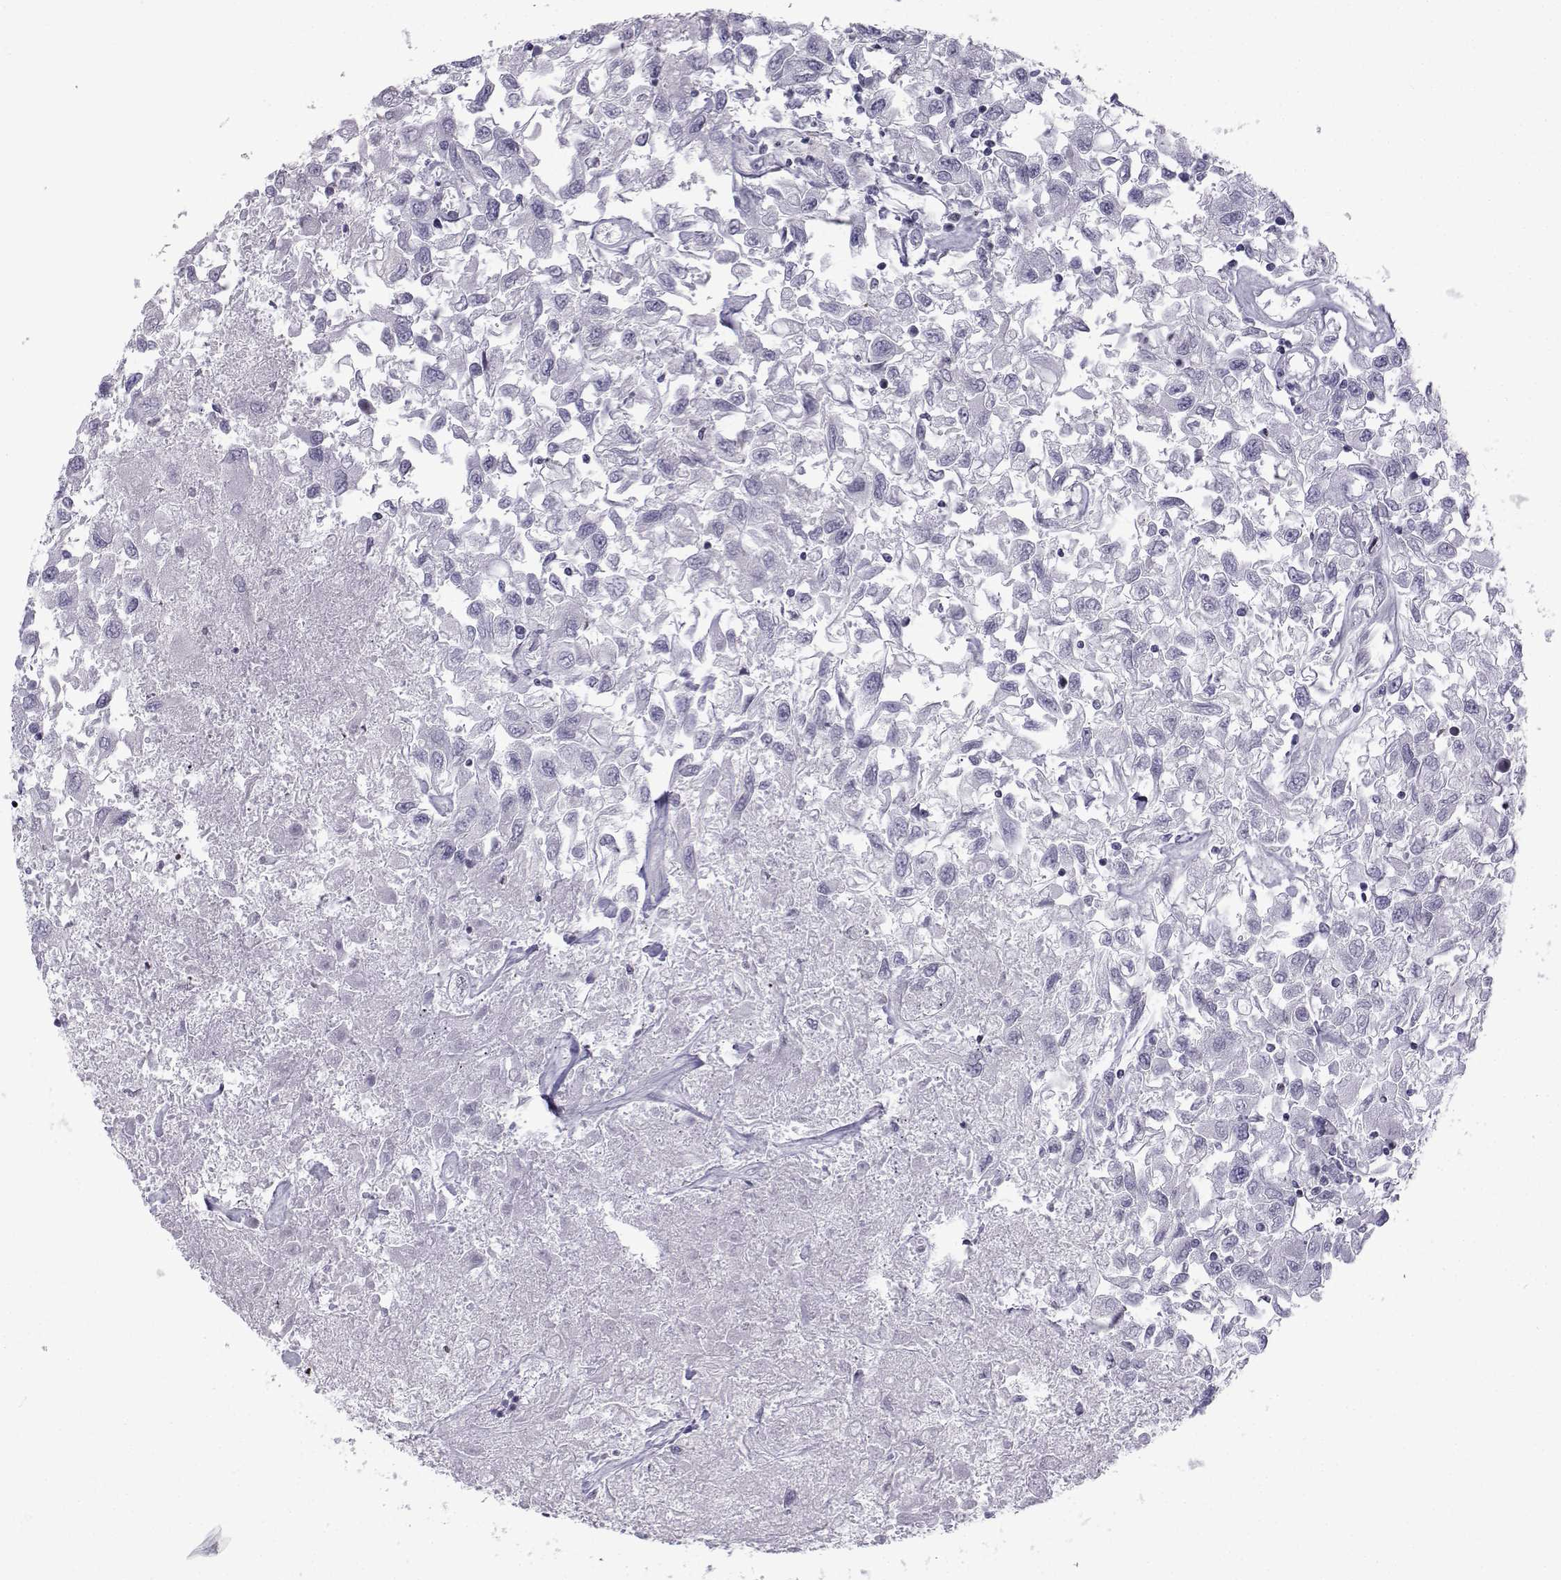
{"staining": {"intensity": "negative", "quantity": "none", "location": "none"}, "tissue": "renal cancer", "cell_type": "Tumor cells", "image_type": "cancer", "snomed": [{"axis": "morphology", "description": "Adenocarcinoma, NOS"}, {"axis": "topography", "description": "Kidney"}], "caption": "The histopathology image shows no significant staining in tumor cells of adenocarcinoma (renal).", "gene": "SPANXD", "patient": {"sex": "female", "age": 76}}